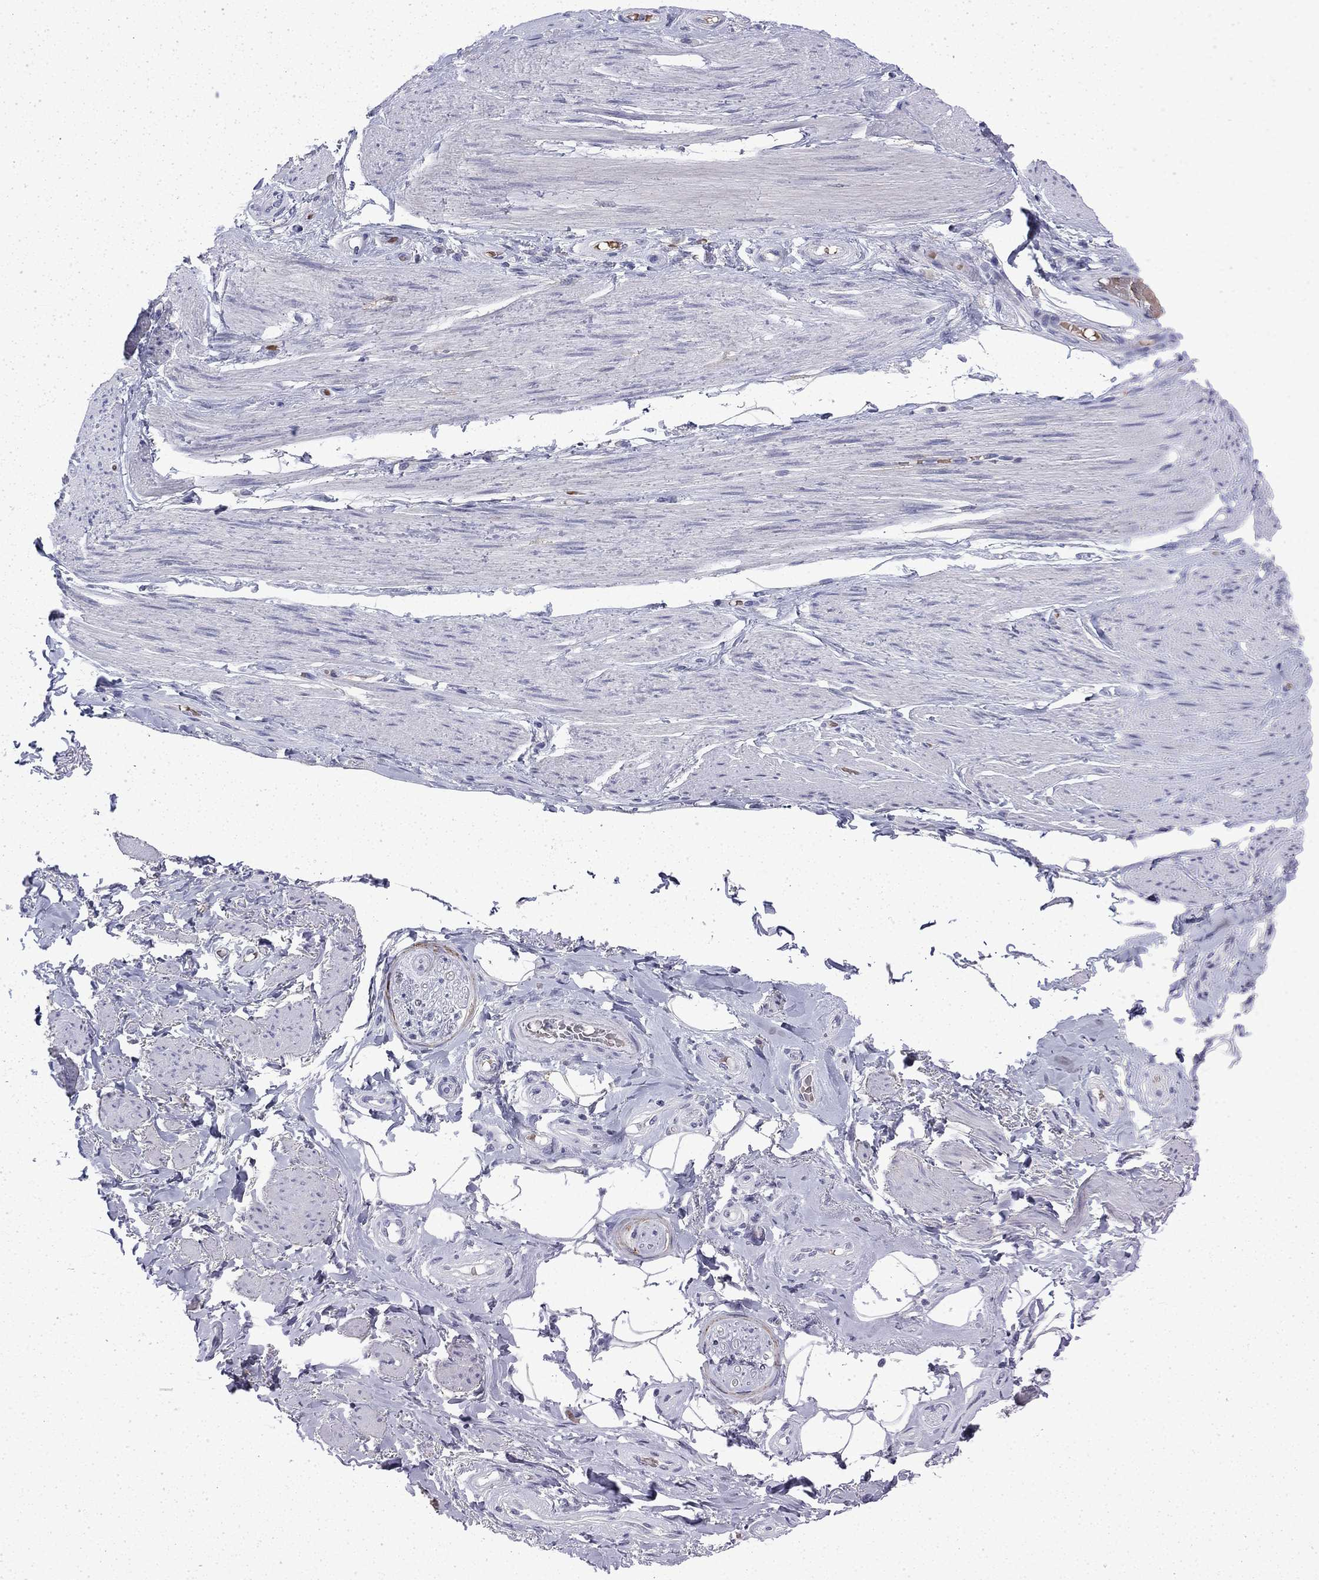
{"staining": {"intensity": "negative", "quantity": "none", "location": "none"}, "tissue": "adipose tissue", "cell_type": "Adipocytes", "image_type": "normal", "snomed": [{"axis": "morphology", "description": "Normal tissue, NOS"}, {"axis": "topography", "description": "Skeletal muscle"}, {"axis": "topography", "description": "Anal"}, {"axis": "topography", "description": "Peripheral nerve tissue"}], "caption": "An immunohistochemistry micrograph of unremarkable adipose tissue is shown. There is no staining in adipocytes of adipose tissue. (DAB (3,3'-diaminobenzidine) immunohistochemistry (IHC) with hematoxylin counter stain).", "gene": "ENPP6", "patient": {"sex": "male", "age": 53}}